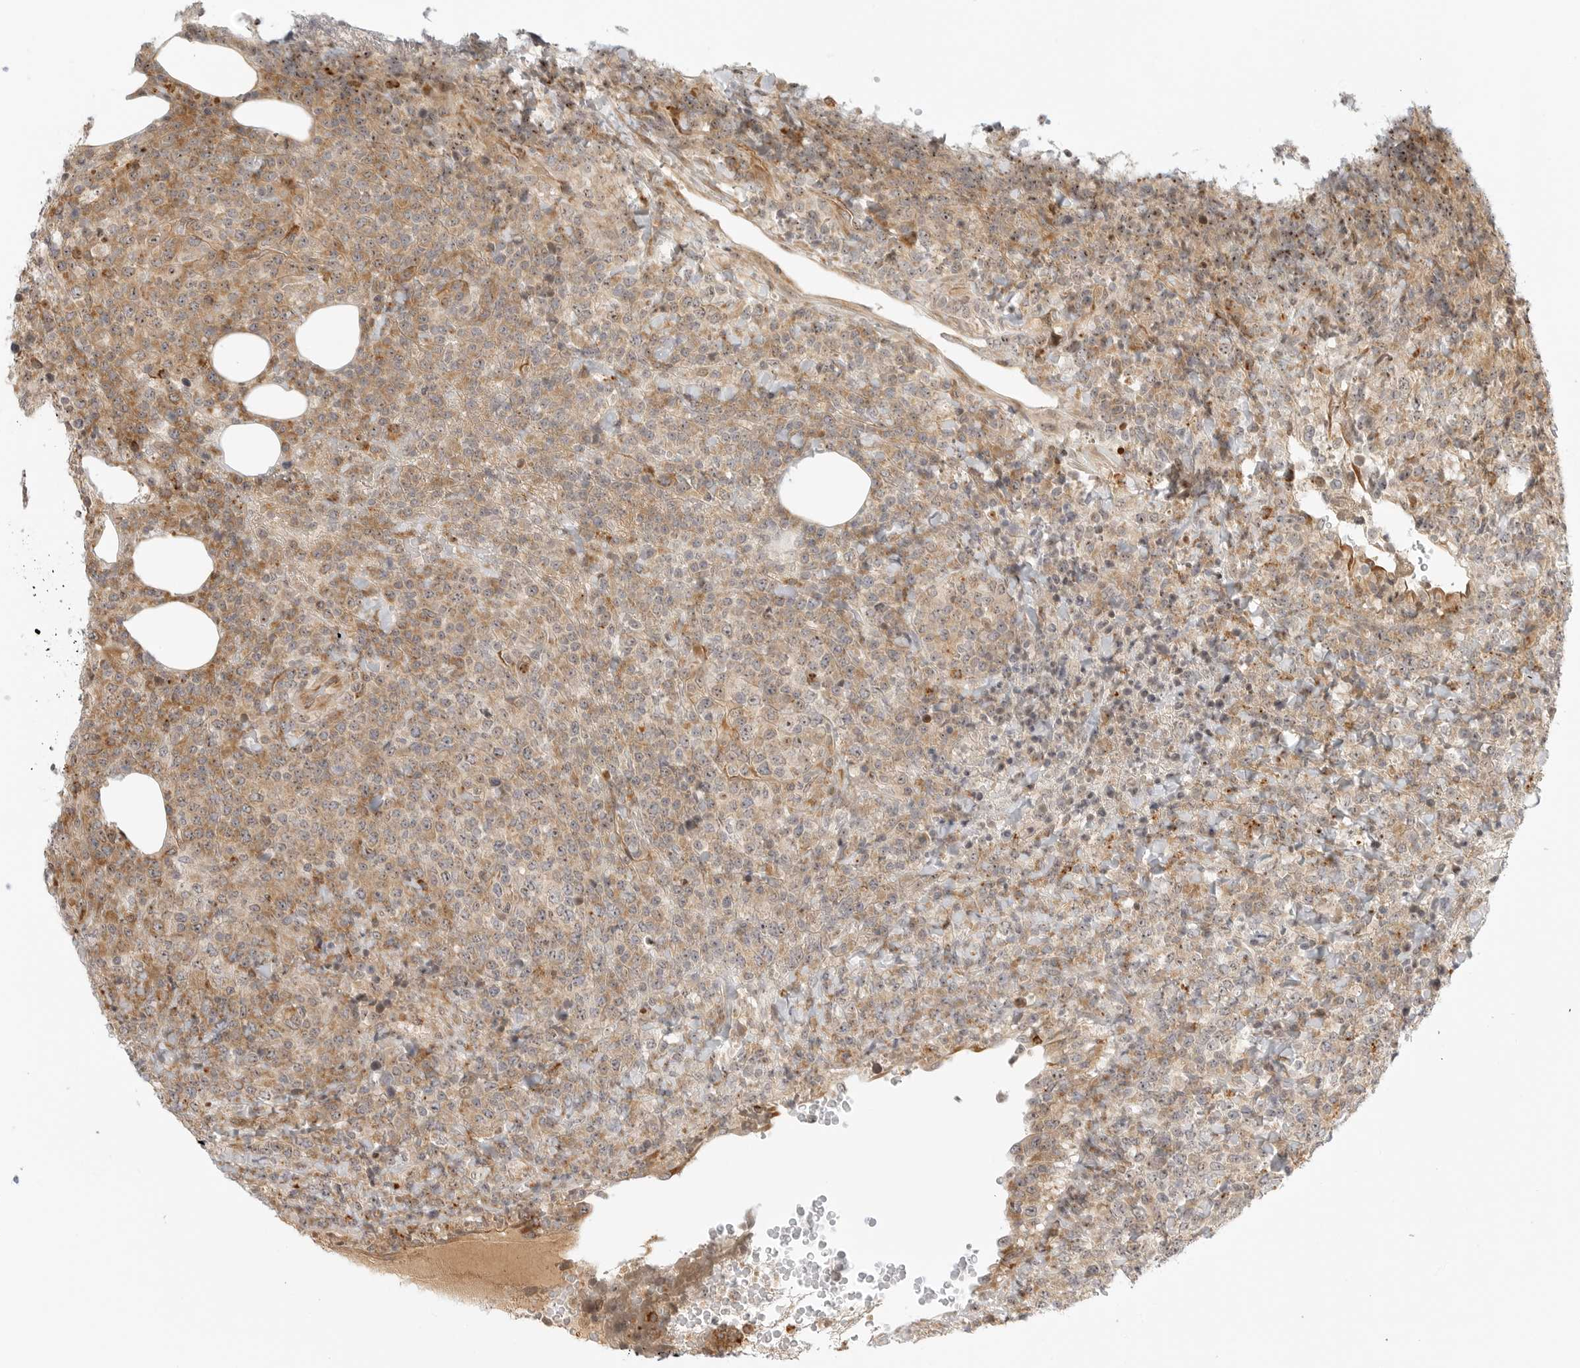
{"staining": {"intensity": "weak", "quantity": "25%-75%", "location": "cytoplasmic/membranous,nuclear"}, "tissue": "lymphoma", "cell_type": "Tumor cells", "image_type": "cancer", "snomed": [{"axis": "morphology", "description": "Malignant lymphoma, non-Hodgkin's type, High grade"}, {"axis": "topography", "description": "Lymph node"}], "caption": "High-grade malignant lymphoma, non-Hodgkin's type tissue demonstrates weak cytoplasmic/membranous and nuclear staining in approximately 25%-75% of tumor cells, visualized by immunohistochemistry. (Brightfield microscopy of DAB IHC at high magnification).", "gene": "DSCC1", "patient": {"sex": "male", "age": 13}}